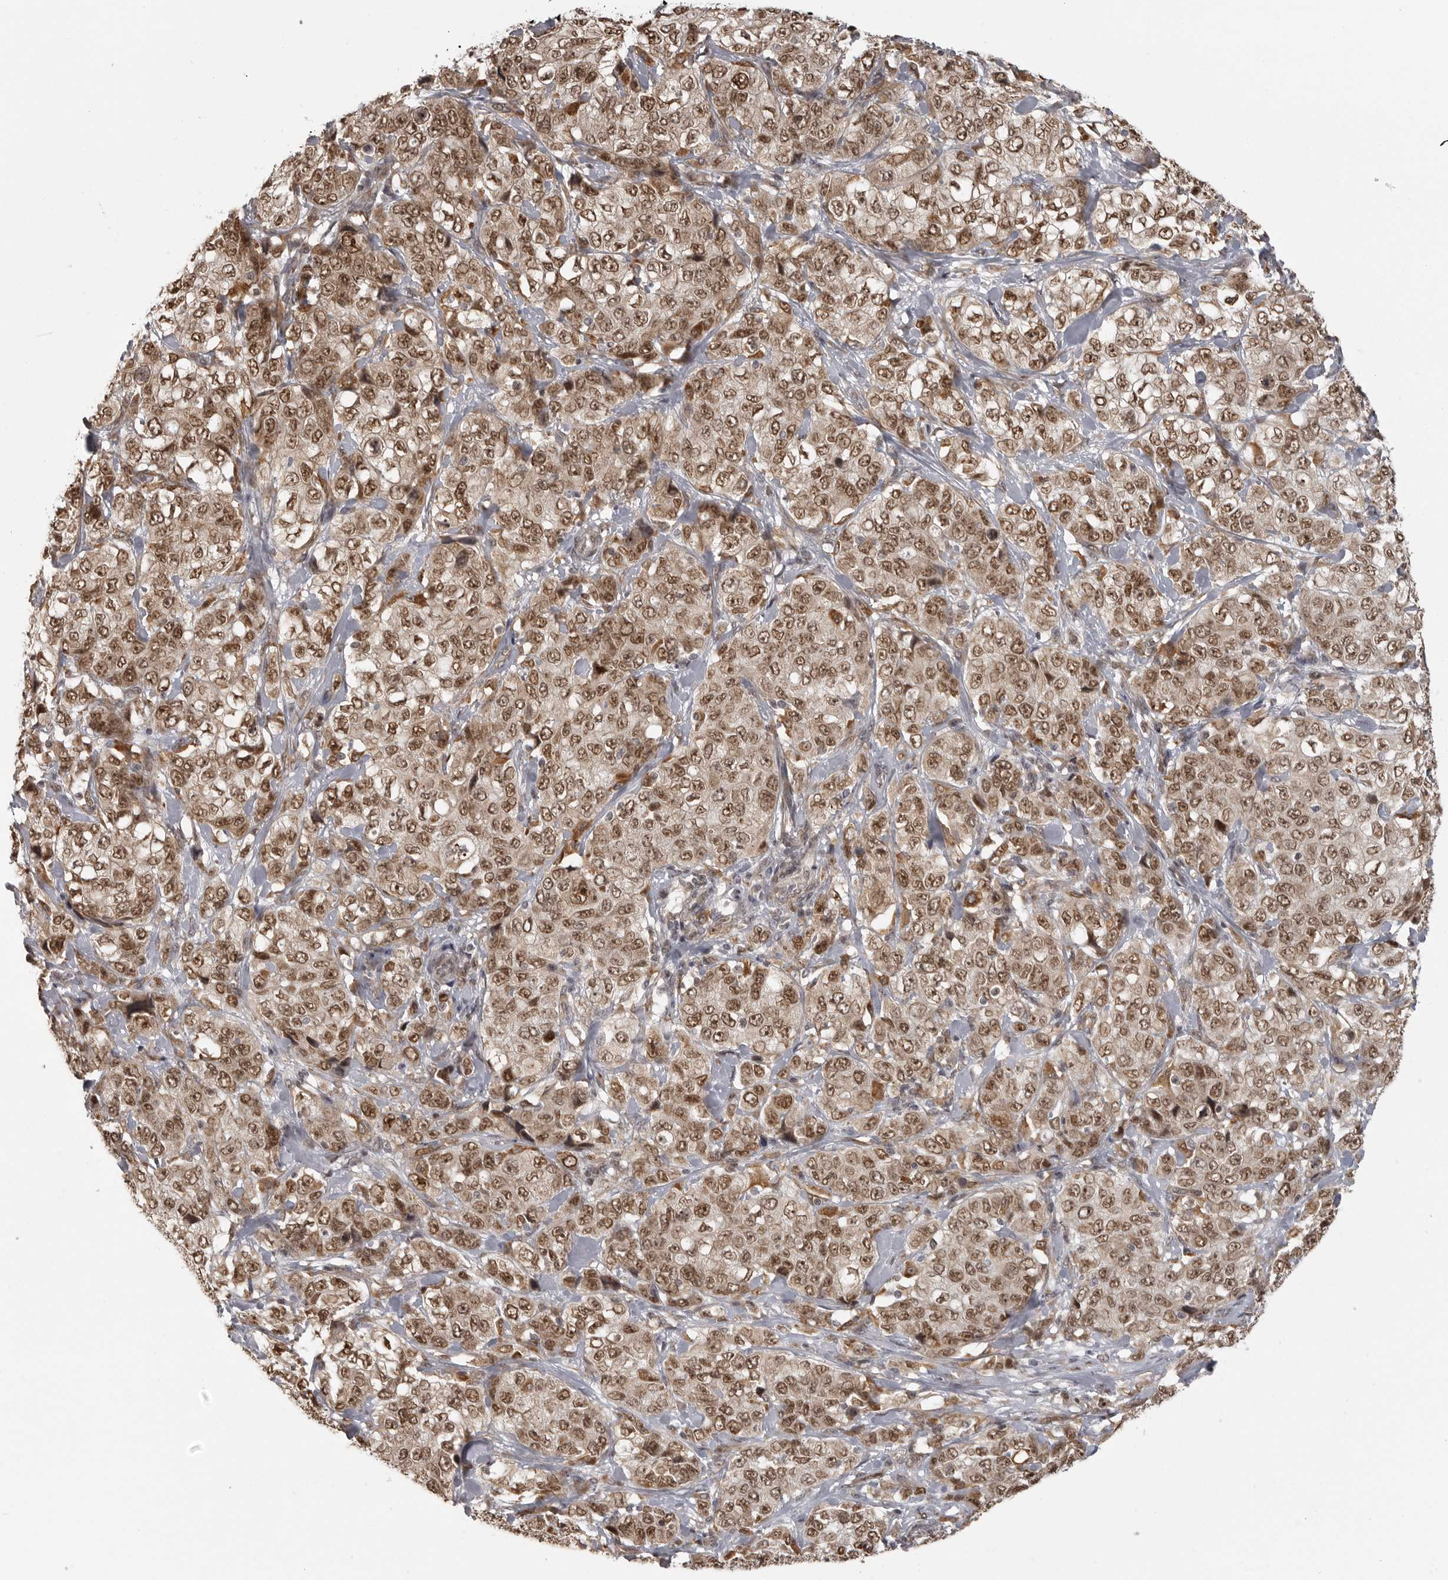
{"staining": {"intensity": "moderate", "quantity": ">75%", "location": "nuclear"}, "tissue": "stomach cancer", "cell_type": "Tumor cells", "image_type": "cancer", "snomed": [{"axis": "morphology", "description": "Adenocarcinoma, NOS"}, {"axis": "topography", "description": "Stomach"}], "caption": "There is medium levels of moderate nuclear positivity in tumor cells of stomach cancer (adenocarcinoma), as demonstrated by immunohistochemical staining (brown color).", "gene": "ISG20L2", "patient": {"sex": "male", "age": 48}}